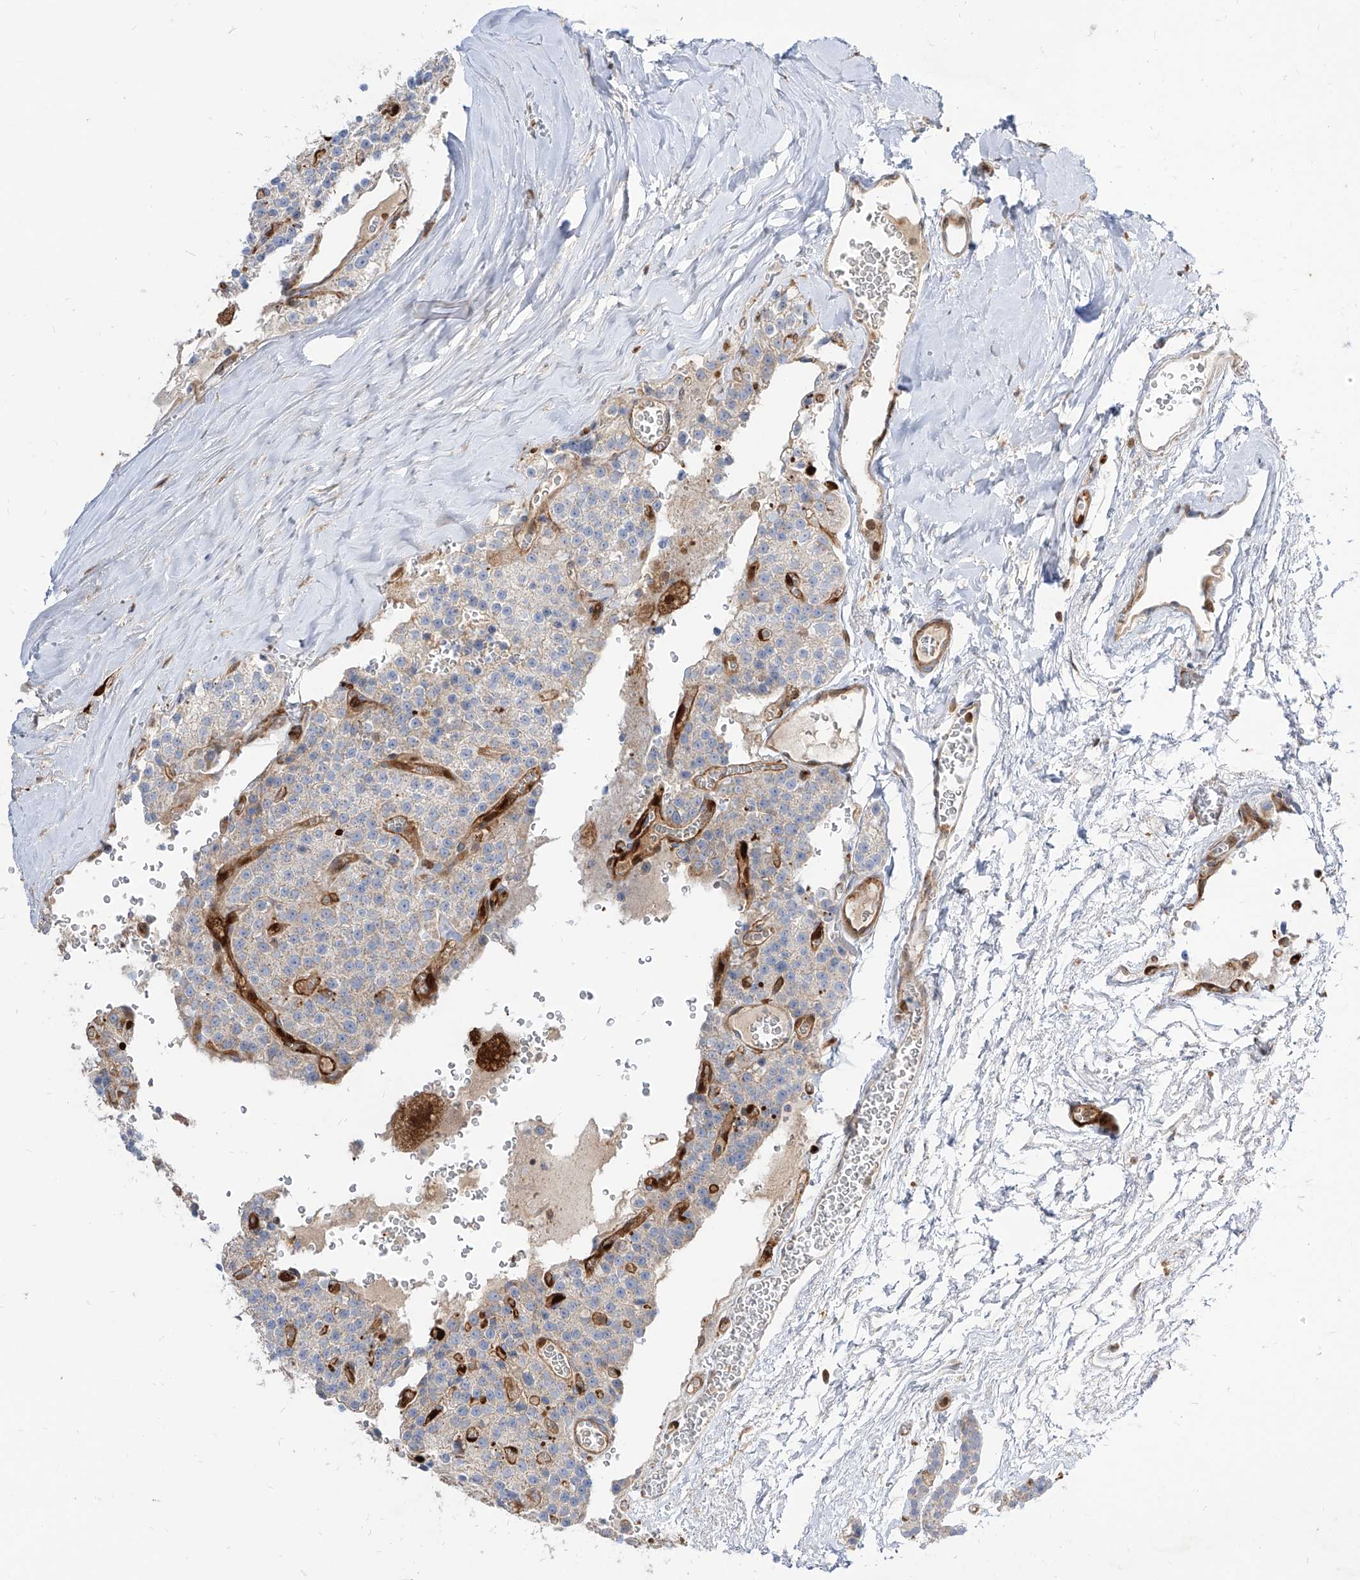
{"staining": {"intensity": "negative", "quantity": "none", "location": "none"}, "tissue": "parathyroid gland", "cell_type": "Glandular cells", "image_type": "normal", "snomed": [{"axis": "morphology", "description": "Normal tissue, NOS"}, {"axis": "topography", "description": "Parathyroid gland"}], "caption": "IHC of benign human parathyroid gland reveals no positivity in glandular cells.", "gene": "KYNU", "patient": {"sex": "female", "age": 64}}